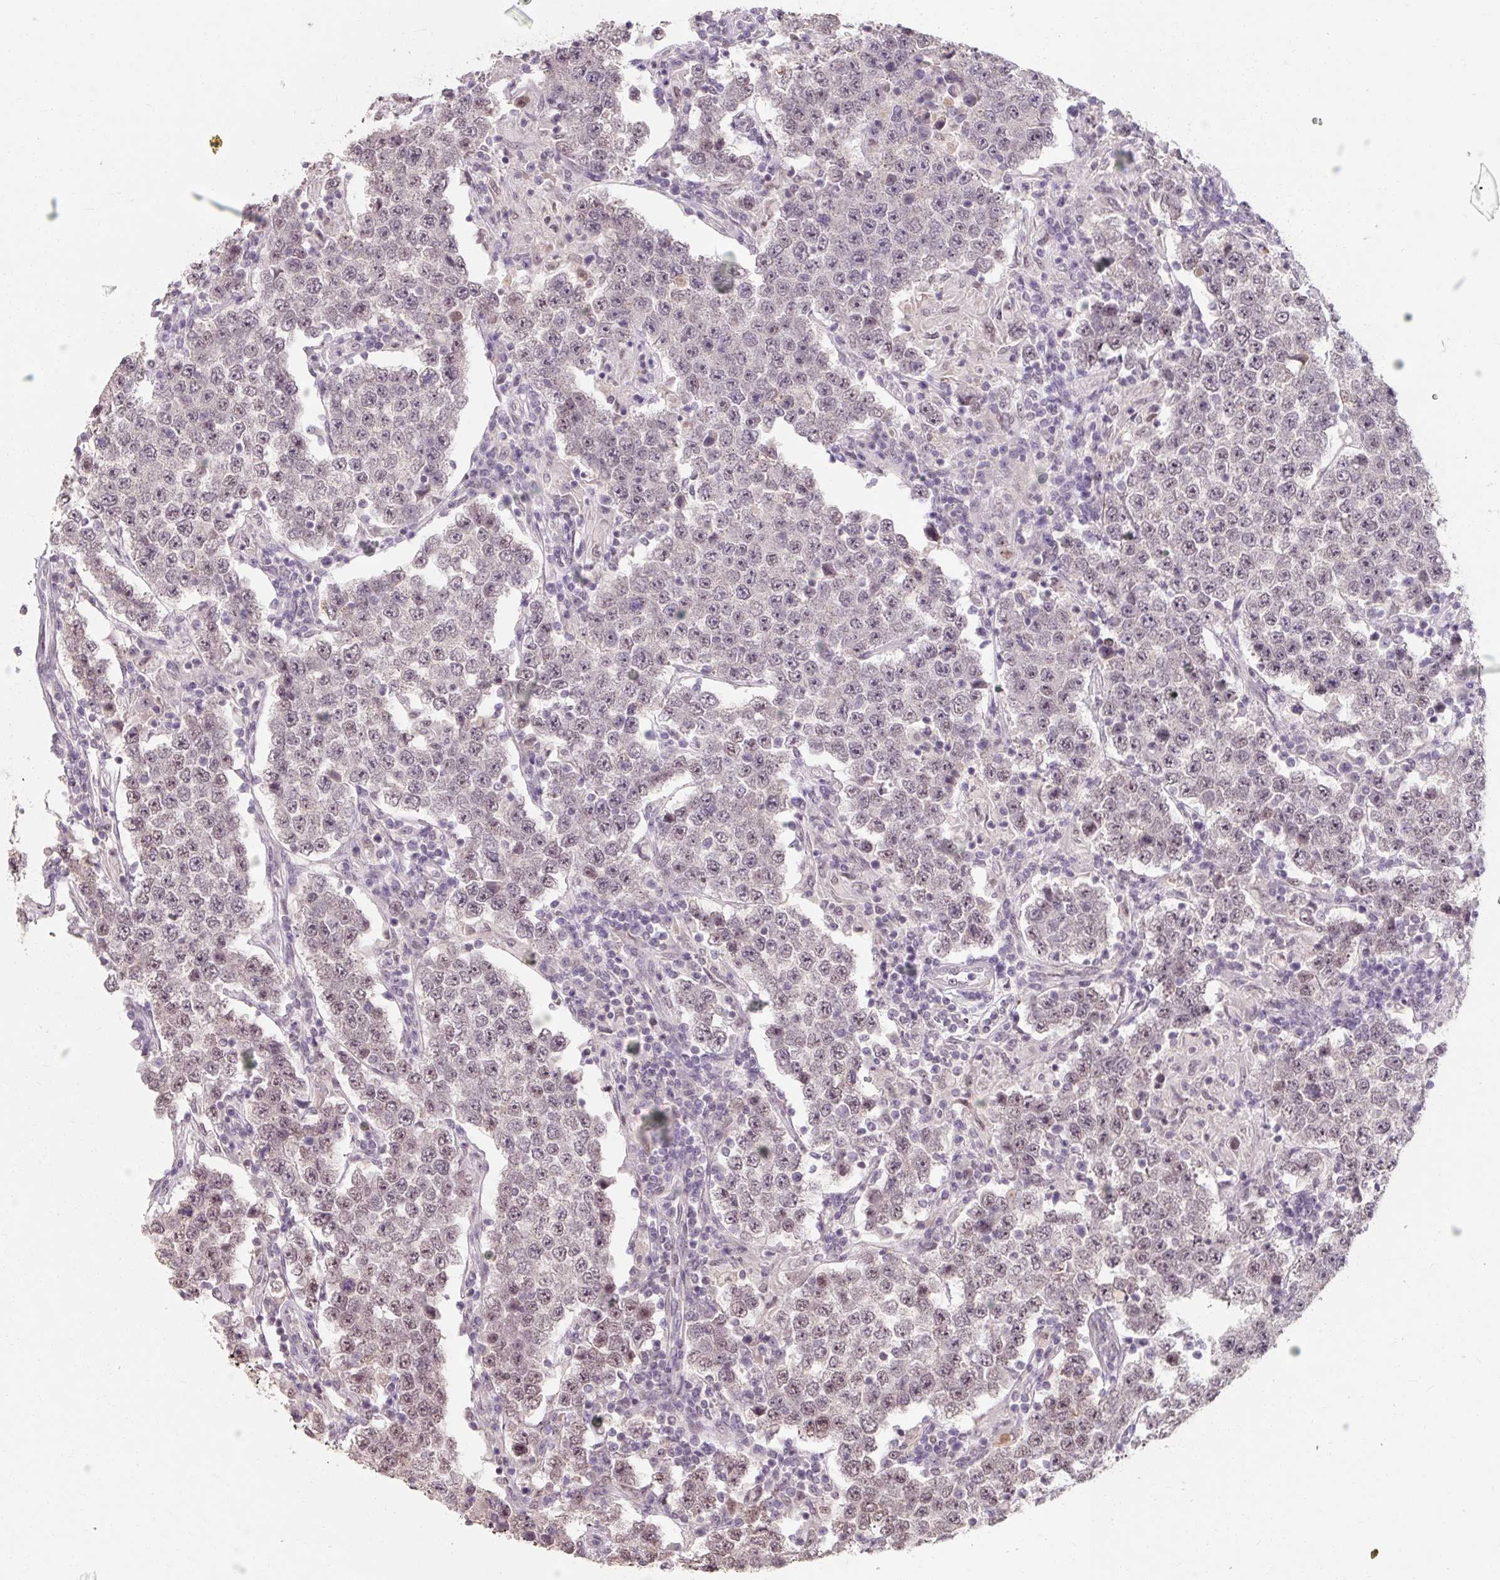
{"staining": {"intensity": "moderate", "quantity": "<25%", "location": "nuclear"}, "tissue": "testis cancer", "cell_type": "Tumor cells", "image_type": "cancer", "snomed": [{"axis": "morphology", "description": "Normal tissue, NOS"}, {"axis": "morphology", "description": "Urothelial carcinoma, High grade"}, {"axis": "morphology", "description": "Seminoma, NOS"}, {"axis": "morphology", "description": "Carcinoma, Embryonal, NOS"}, {"axis": "topography", "description": "Urinary bladder"}, {"axis": "topography", "description": "Testis"}], "caption": "A micrograph showing moderate nuclear expression in about <25% of tumor cells in high-grade urothelial carcinoma (testis), as visualized by brown immunohistochemical staining.", "gene": "ZFTRAF1", "patient": {"sex": "male", "age": 41}}